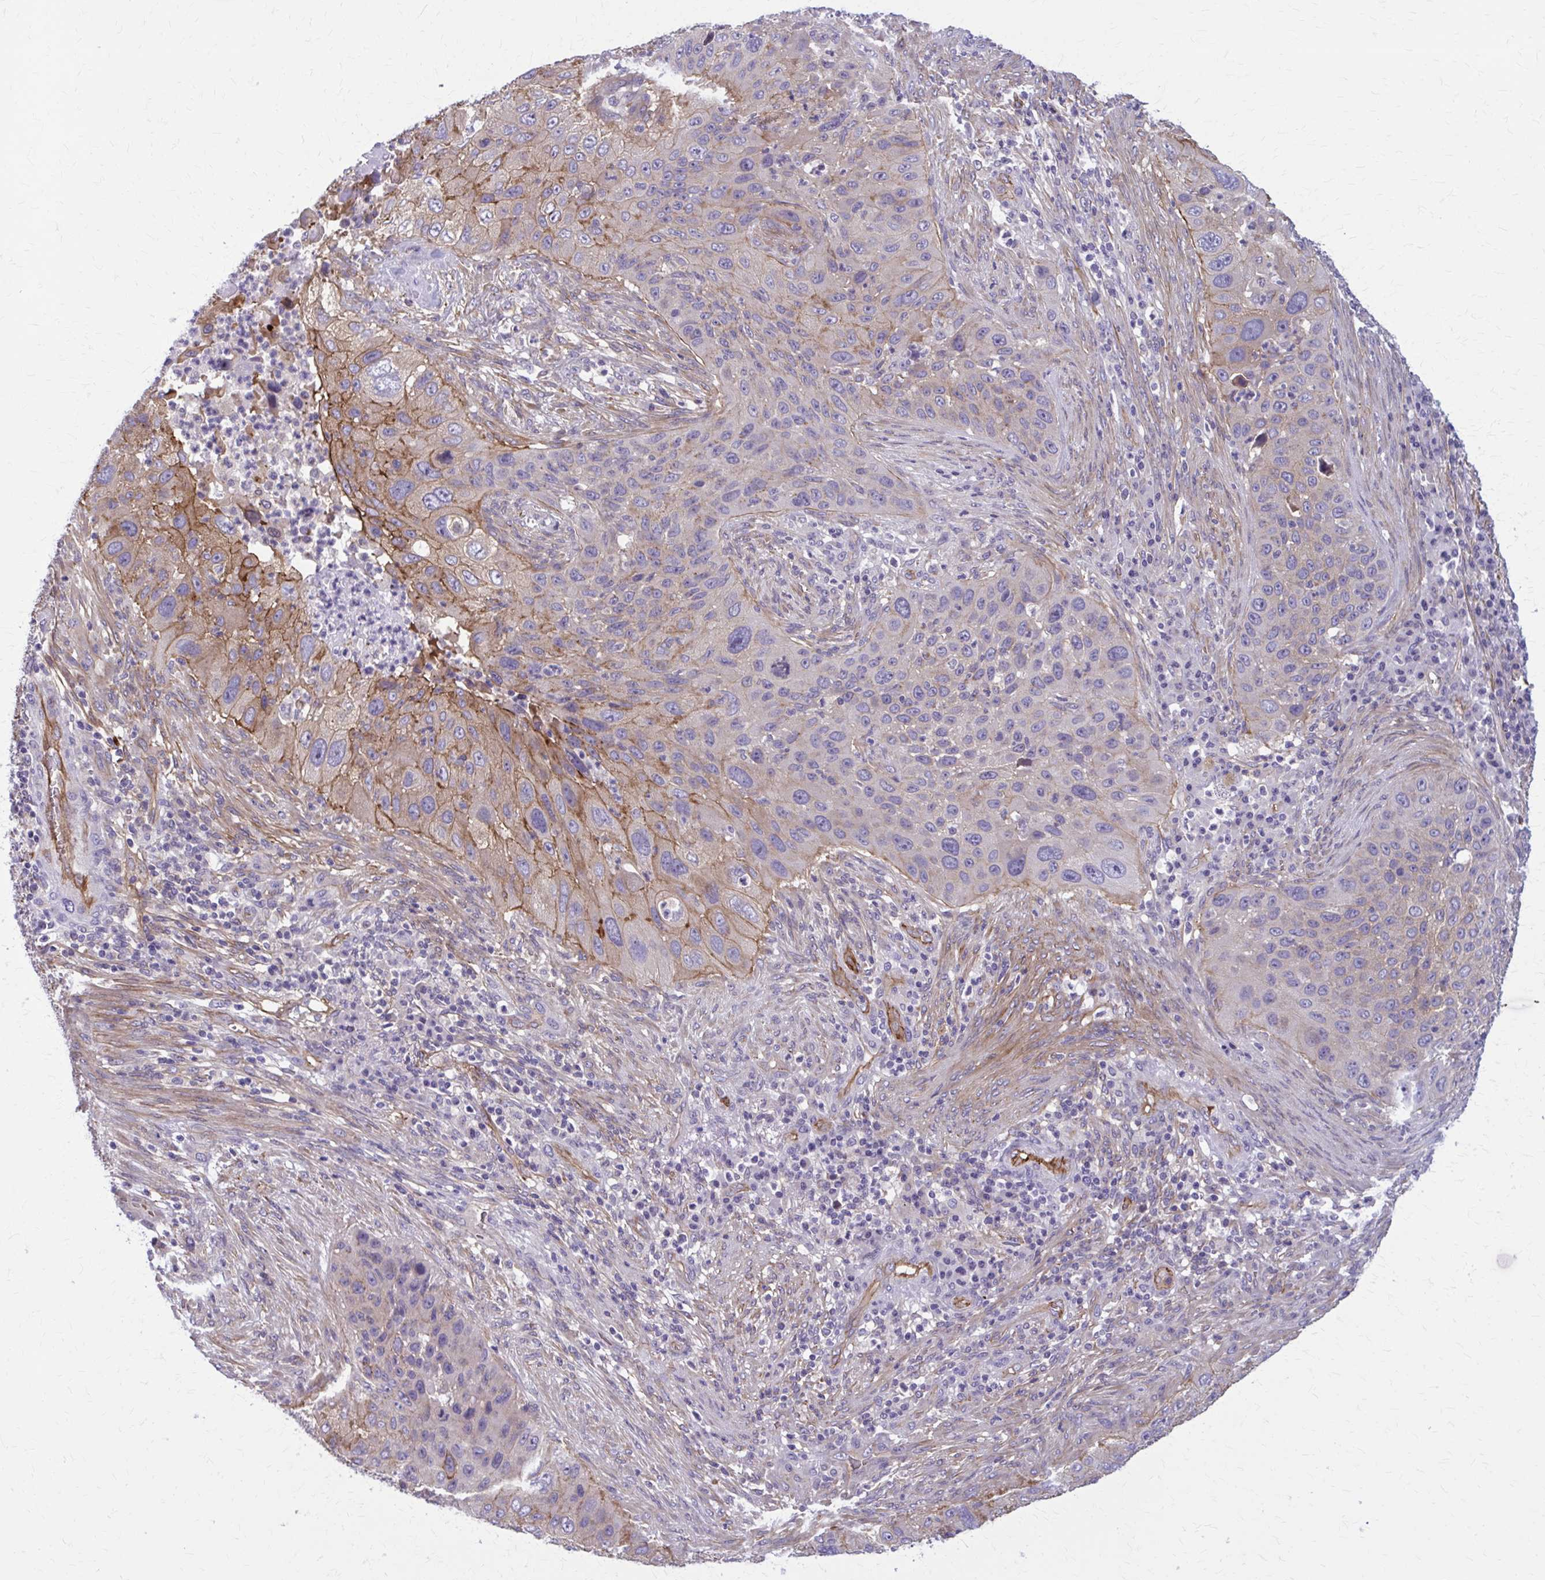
{"staining": {"intensity": "moderate", "quantity": "<25%", "location": "cytoplasmic/membranous"}, "tissue": "lung cancer", "cell_type": "Tumor cells", "image_type": "cancer", "snomed": [{"axis": "morphology", "description": "Squamous cell carcinoma, NOS"}, {"axis": "topography", "description": "Lung"}], "caption": "The histopathology image demonstrates staining of lung squamous cell carcinoma, revealing moderate cytoplasmic/membranous protein expression (brown color) within tumor cells.", "gene": "ZDHHC7", "patient": {"sex": "male", "age": 63}}